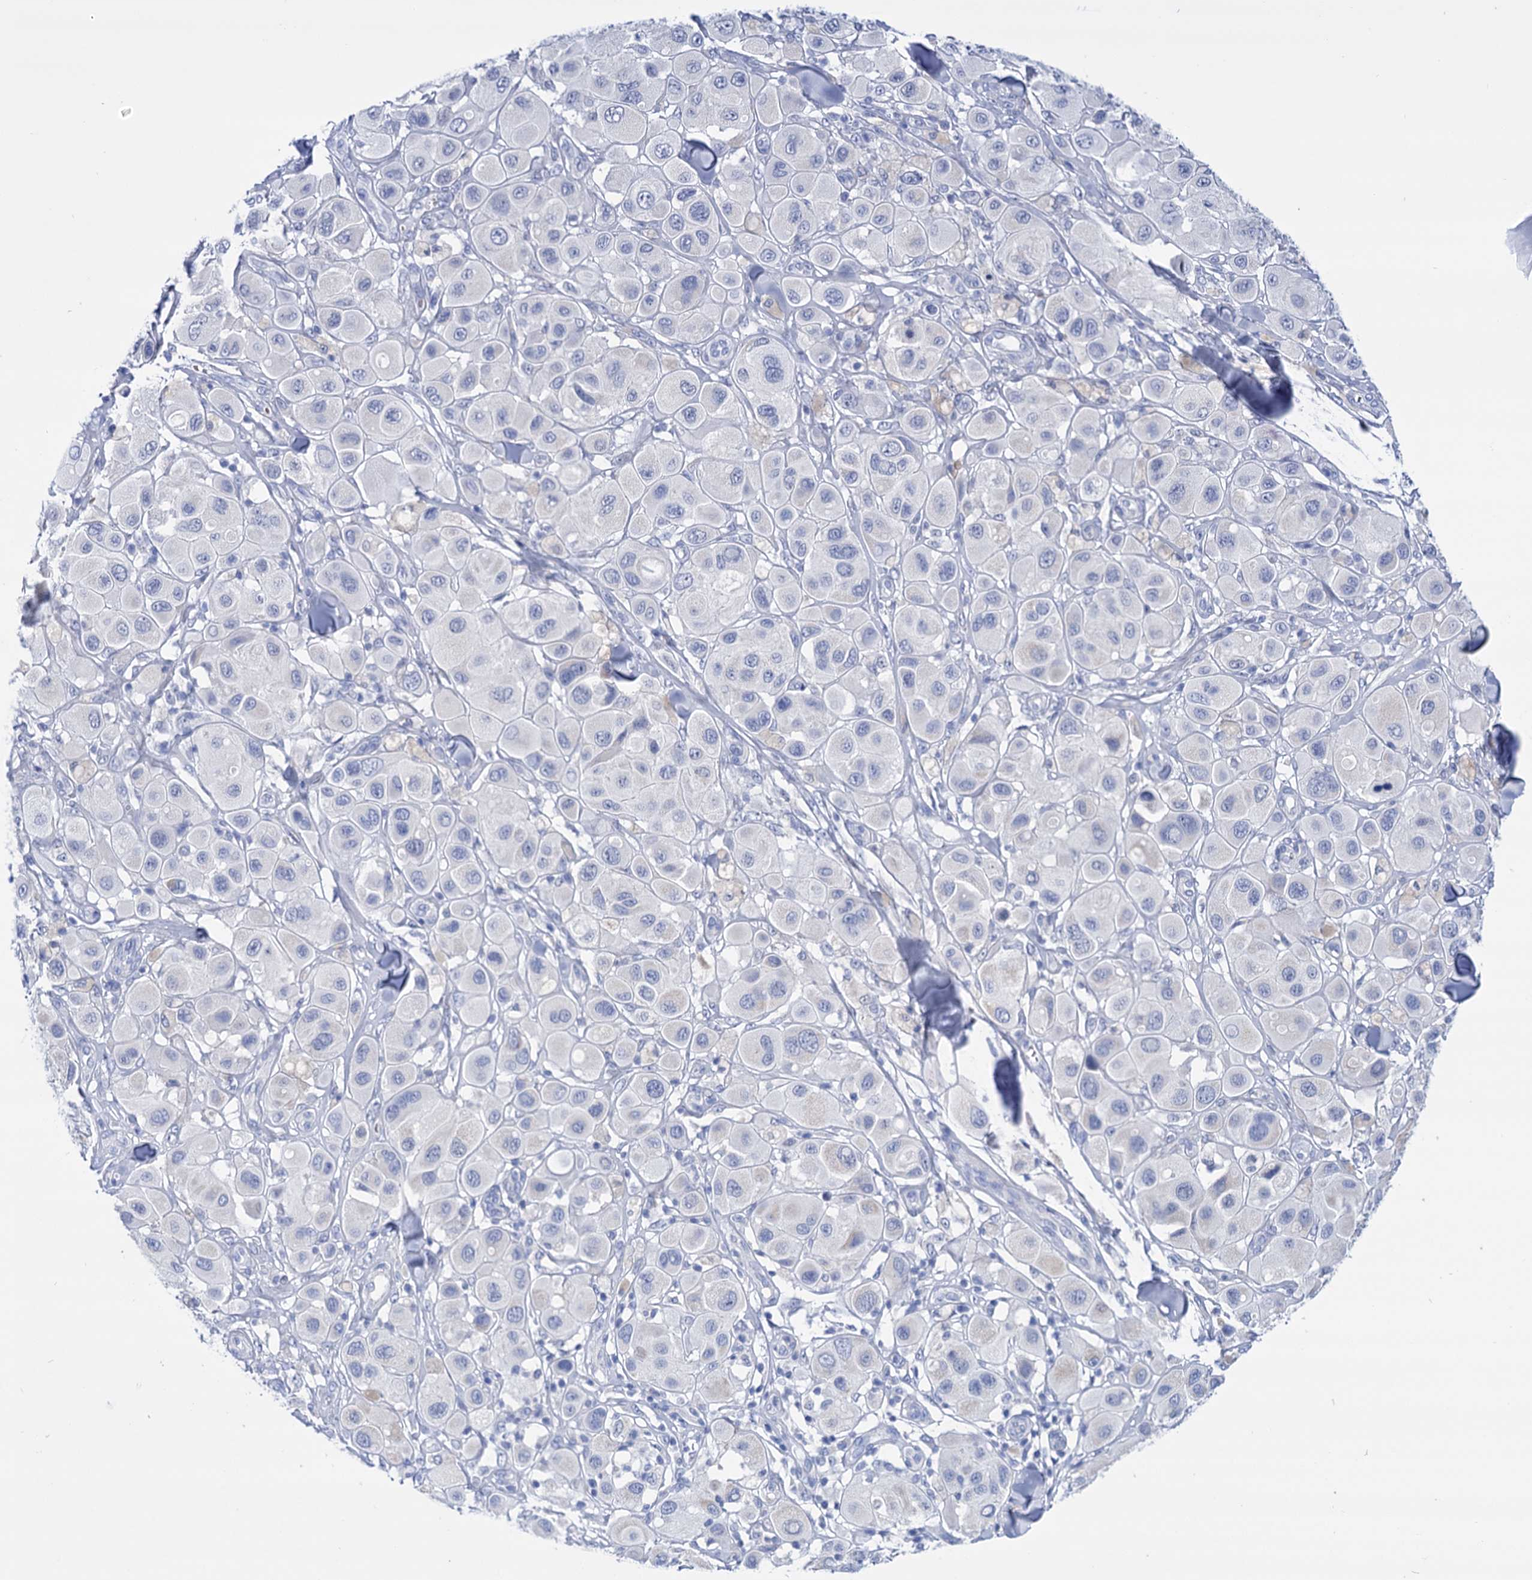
{"staining": {"intensity": "negative", "quantity": "none", "location": "none"}, "tissue": "melanoma", "cell_type": "Tumor cells", "image_type": "cancer", "snomed": [{"axis": "morphology", "description": "Malignant melanoma, Metastatic site"}, {"axis": "topography", "description": "Skin"}], "caption": "Melanoma was stained to show a protein in brown. There is no significant expression in tumor cells. (DAB IHC, high magnification).", "gene": "YARS2", "patient": {"sex": "male", "age": 41}}